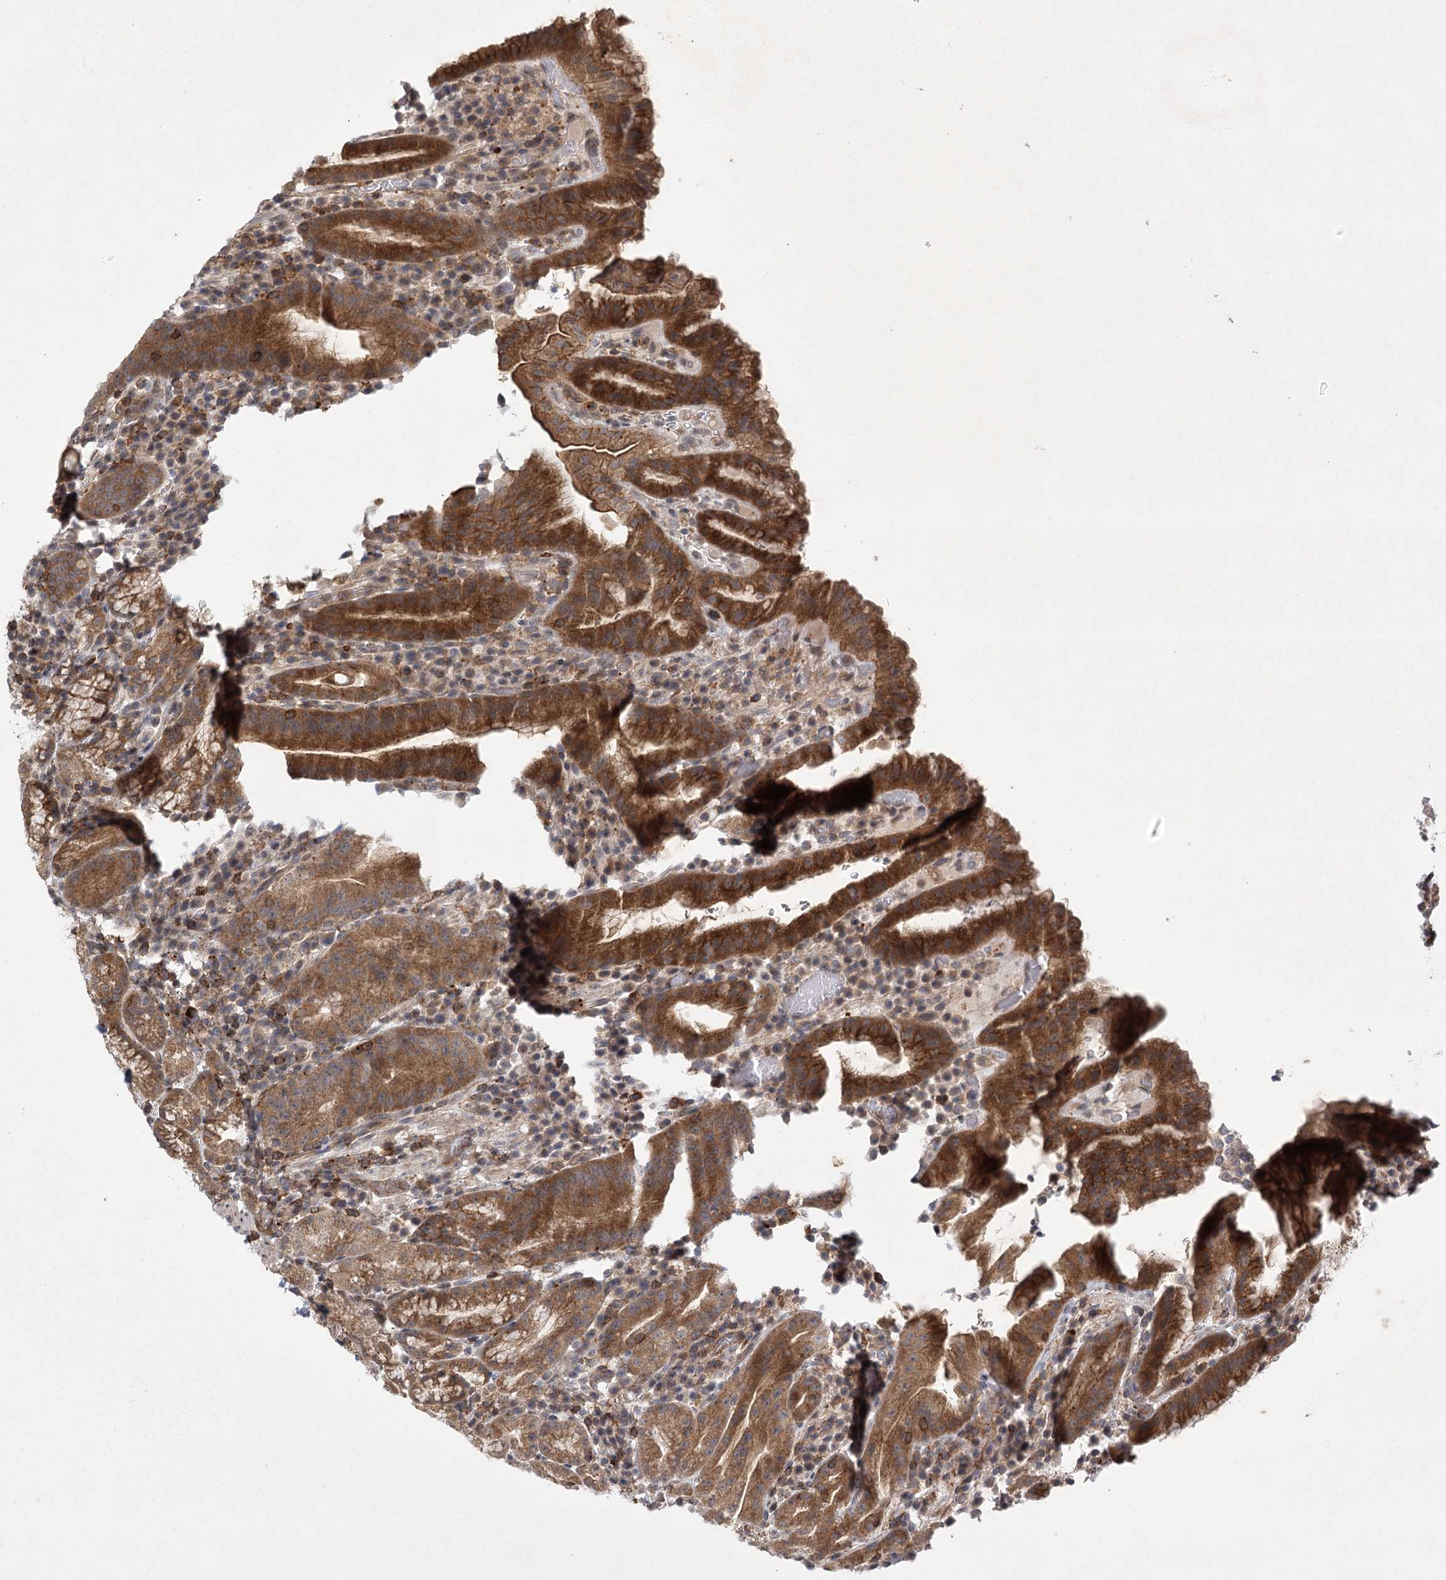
{"staining": {"intensity": "moderate", "quantity": ">75%", "location": "cytoplasmic/membranous"}, "tissue": "stomach", "cell_type": "Glandular cells", "image_type": "normal", "snomed": [{"axis": "morphology", "description": "Normal tissue, NOS"}, {"axis": "morphology", "description": "Inflammation, NOS"}, {"axis": "topography", "description": "Stomach"}], "caption": "Approximately >75% of glandular cells in normal stomach demonstrate moderate cytoplasmic/membranous protein expression as visualized by brown immunohistochemical staining.", "gene": "MEPE", "patient": {"sex": "male", "age": 79}}